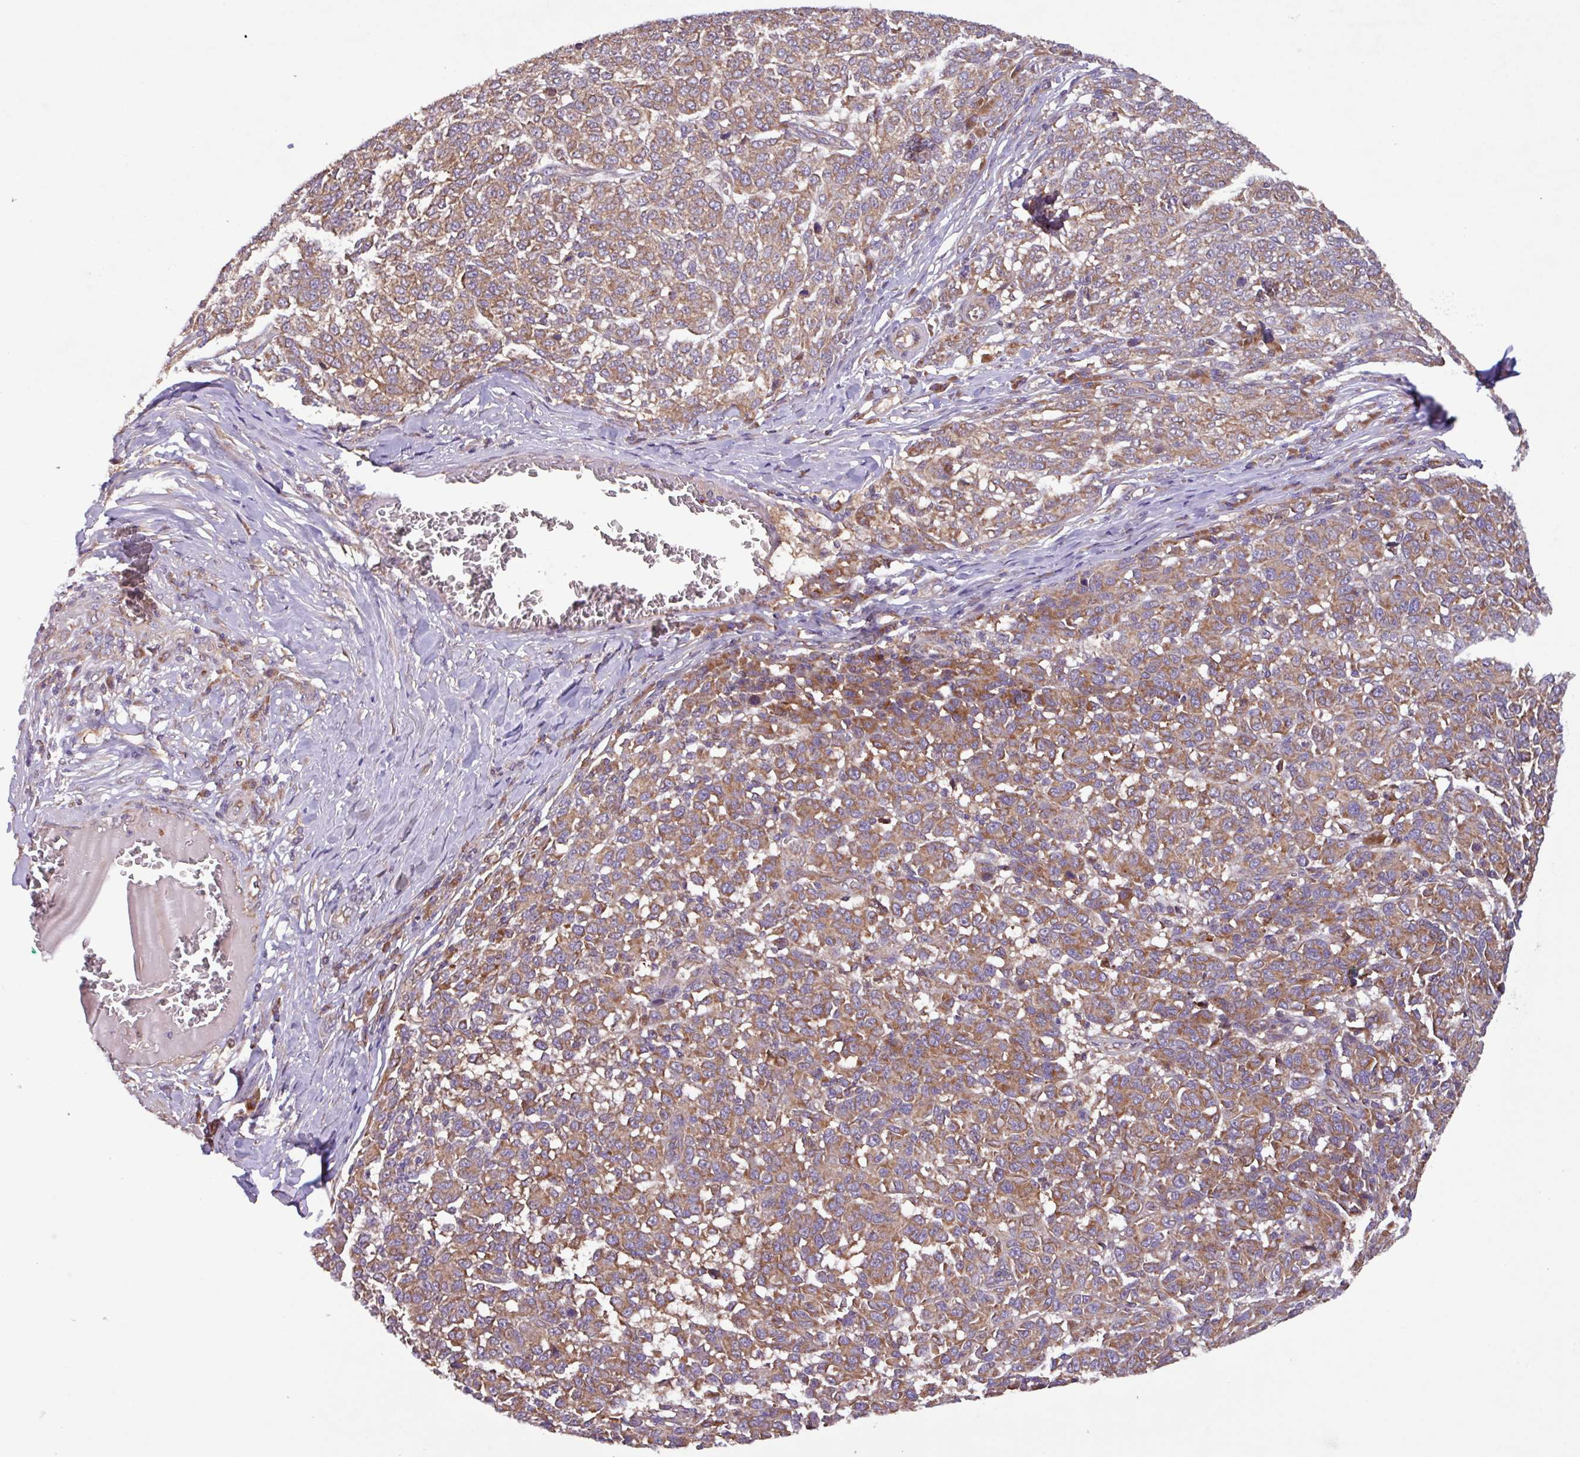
{"staining": {"intensity": "moderate", "quantity": ">75%", "location": "cytoplasmic/membranous"}, "tissue": "melanoma", "cell_type": "Tumor cells", "image_type": "cancer", "snomed": [{"axis": "morphology", "description": "Malignant melanoma, NOS"}, {"axis": "topography", "description": "Skin"}], "caption": "Moderate cytoplasmic/membranous positivity for a protein is identified in about >75% of tumor cells of malignant melanoma using immunohistochemistry.", "gene": "PTPRQ", "patient": {"sex": "male", "age": 49}}